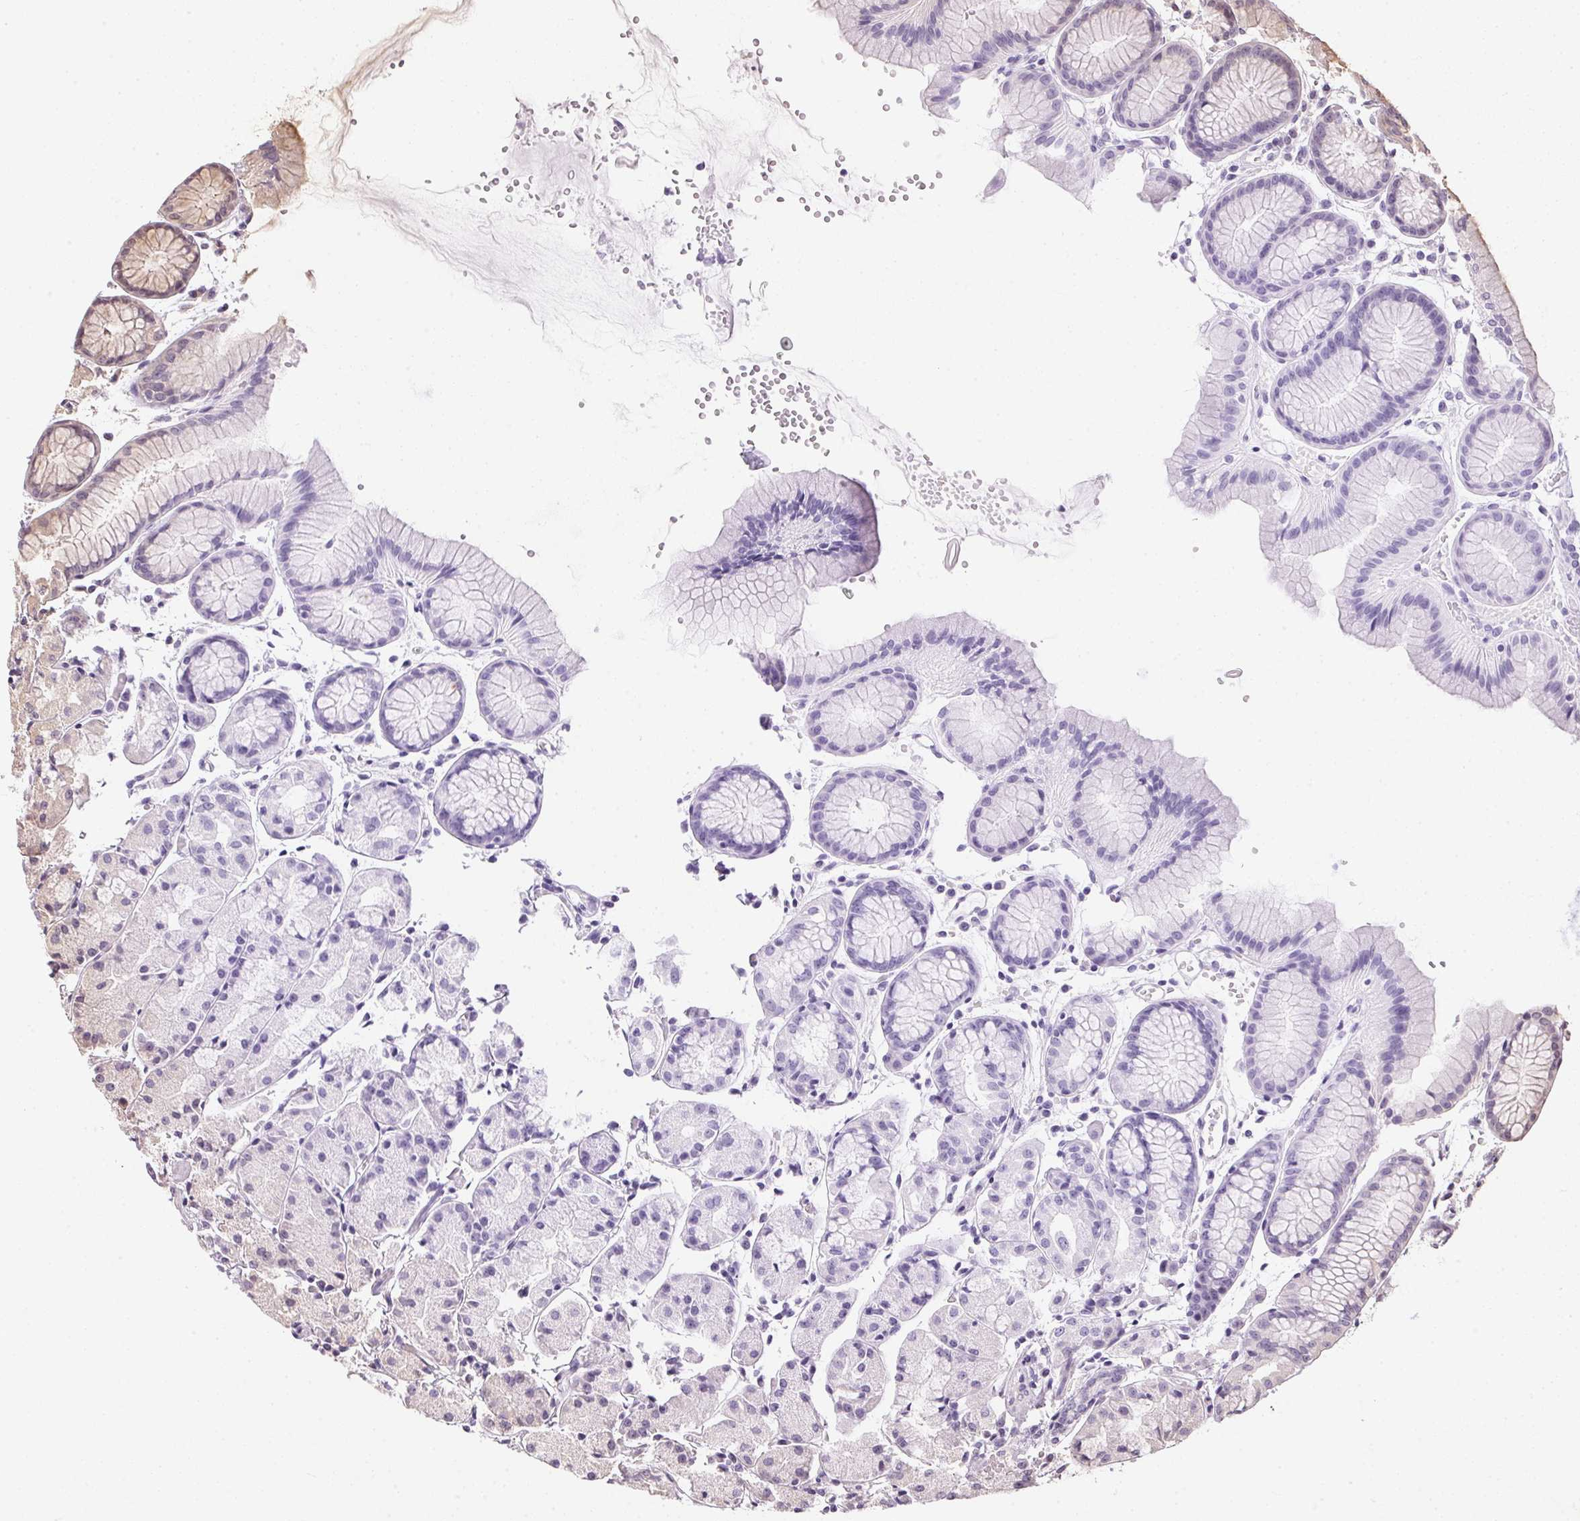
{"staining": {"intensity": "weak", "quantity": "25%-75%", "location": "cytoplasmic/membranous"}, "tissue": "stomach", "cell_type": "Glandular cells", "image_type": "normal", "snomed": [{"axis": "morphology", "description": "Normal tissue, NOS"}, {"axis": "topography", "description": "Stomach, upper"}], "caption": "DAB (3,3'-diaminobenzidine) immunohistochemical staining of benign stomach shows weak cytoplasmic/membranous protein staining in approximately 25%-75% of glandular cells. Using DAB (brown) and hematoxylin (blue) stains, captured at high magnification using brightfield microscopy.", "gene": "TTC23L", "patient": {"sex": "male", "age": 47}}